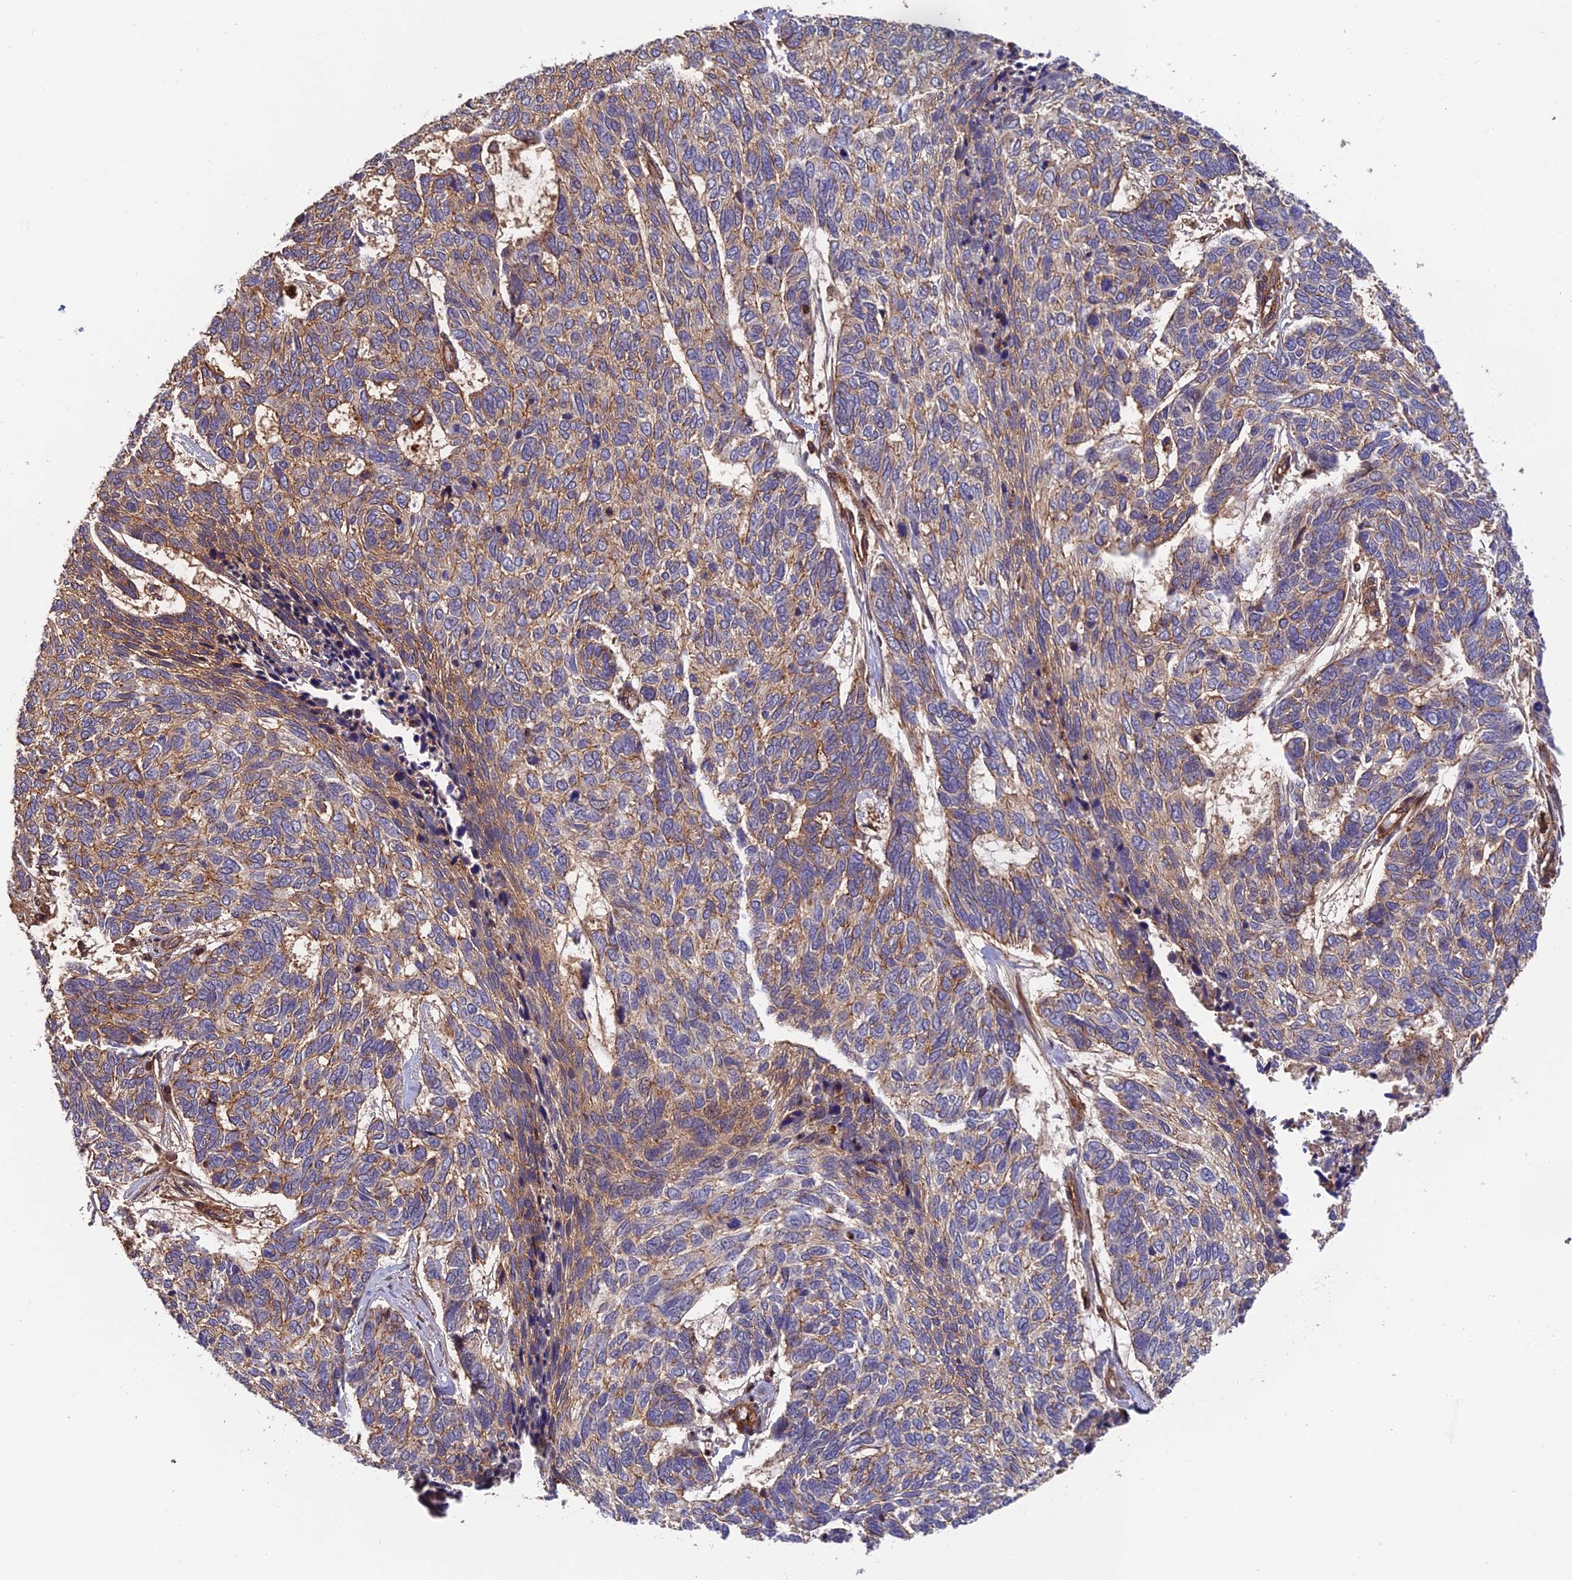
{"staining": {"intensity": "moderate", "quantity": "<25%", "location": "cytoplasmic/membranous"}, "tissue": "skin cancer", "cell_type": "Tumor cells", "image_type": "cancer", "snomed": [{"axis": "morphology", "description": "Basal cell carcinoma"}, {"axis": "topography", "description": "Skin"}], "caption": "IHC (DAB (3,3'-diaminobenzidine)) staining of skin cancer (basal cell carcinoma) shows moderate cytoplasmic/membranous protein positivity in about <25% of tumor cells.", "gene": "OSBPL1A", "patient": {"sex": "female", "age": 65}}